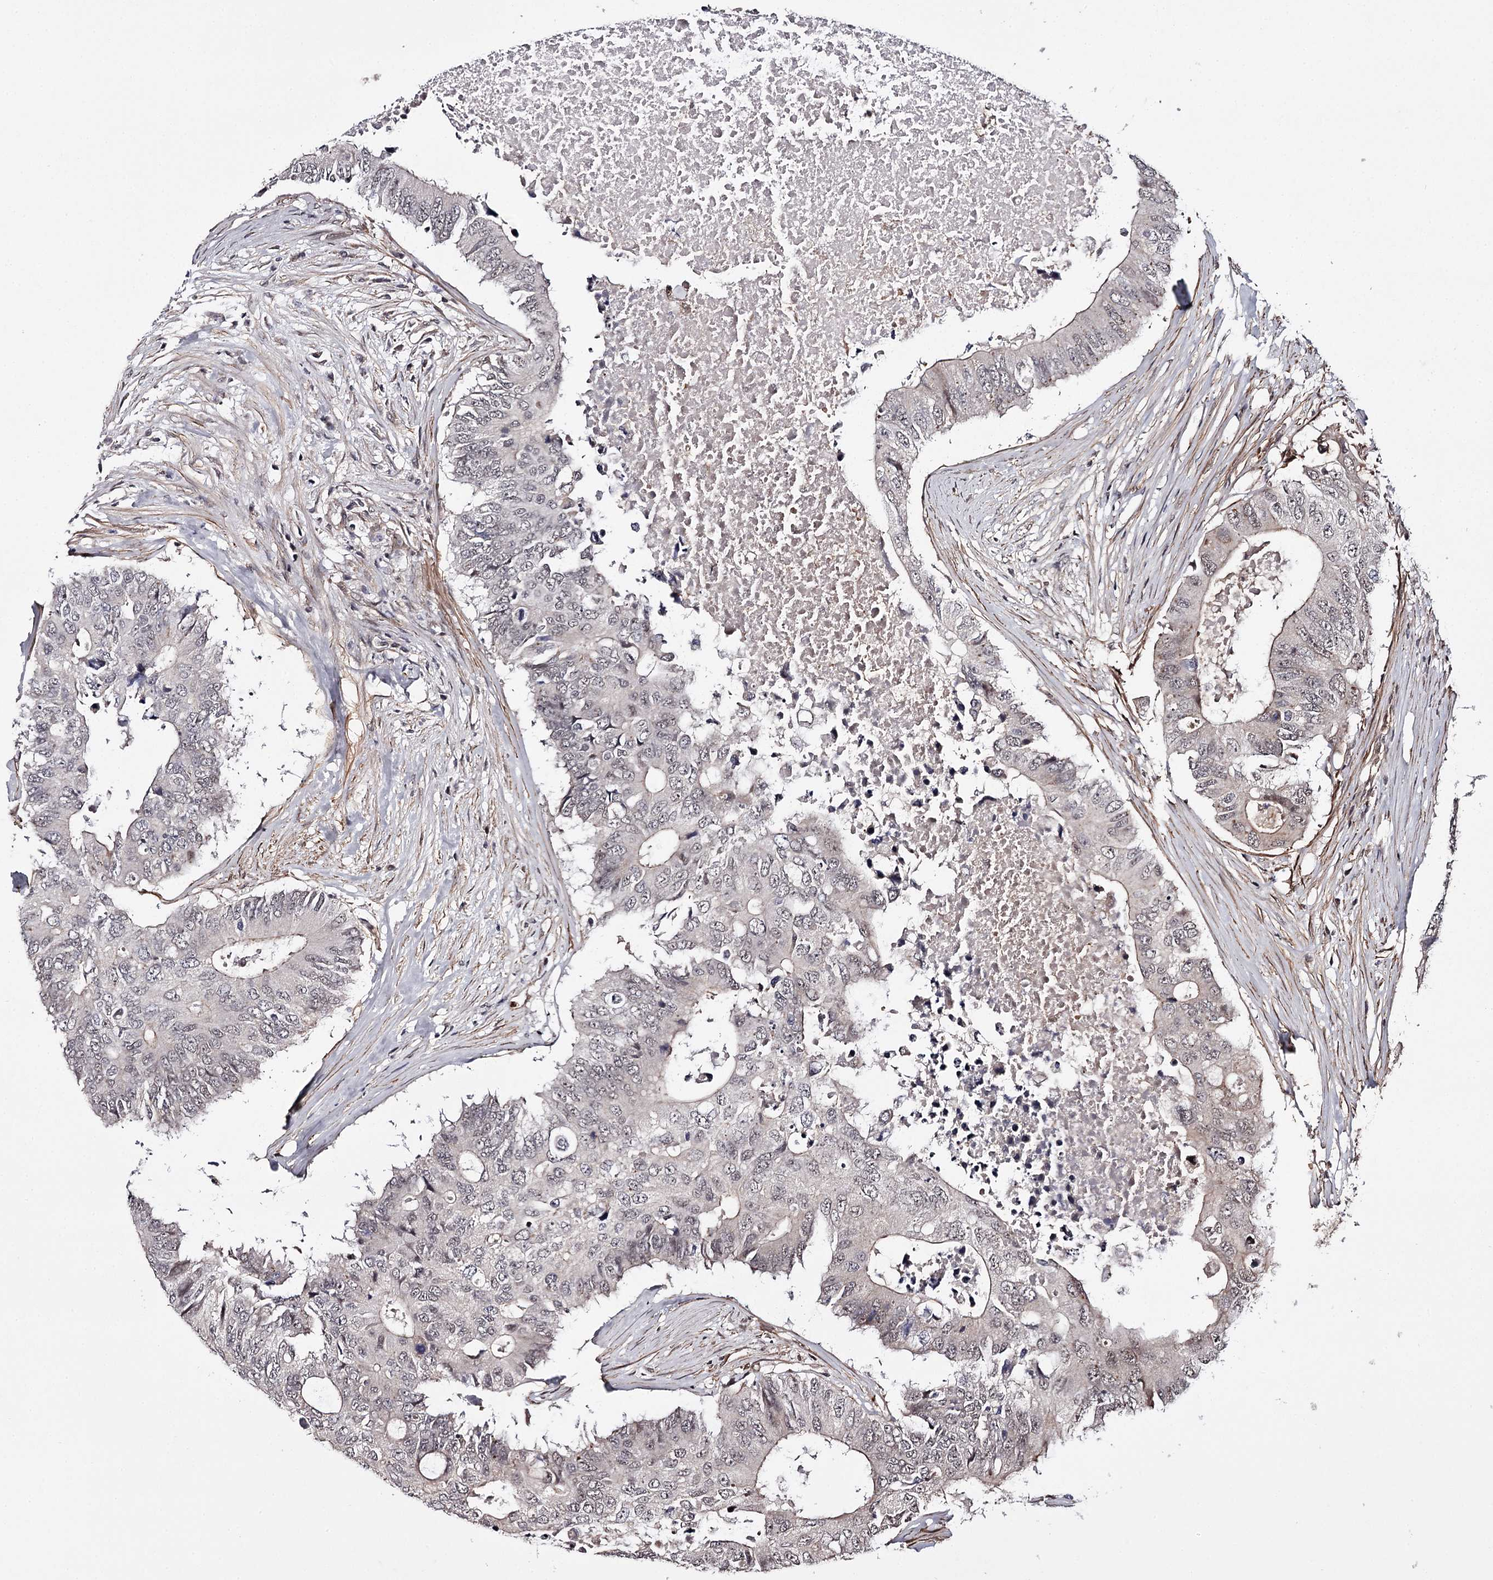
{"staining": {"intensity": "moderate", "quantity": "<25%", "location": "cytoplasmic/membranous"}, "tissue": "colorectal cancer", "cell_type": "Tumor cells", "image_type": "cancer", "snomed": [{"axis": "morphology", "description": "Adenocarcinoma, NOS"}, {"axis": "topography", "description": "Colon"}], "caption": "The image exhibits a brown stain indicating the presence of a protein in the cytoplasmic/membranous of tumor cells in colorectal adenocarcinoma.", "gene": "TTC33", "patient": {"sex": "male", "age": 71}}